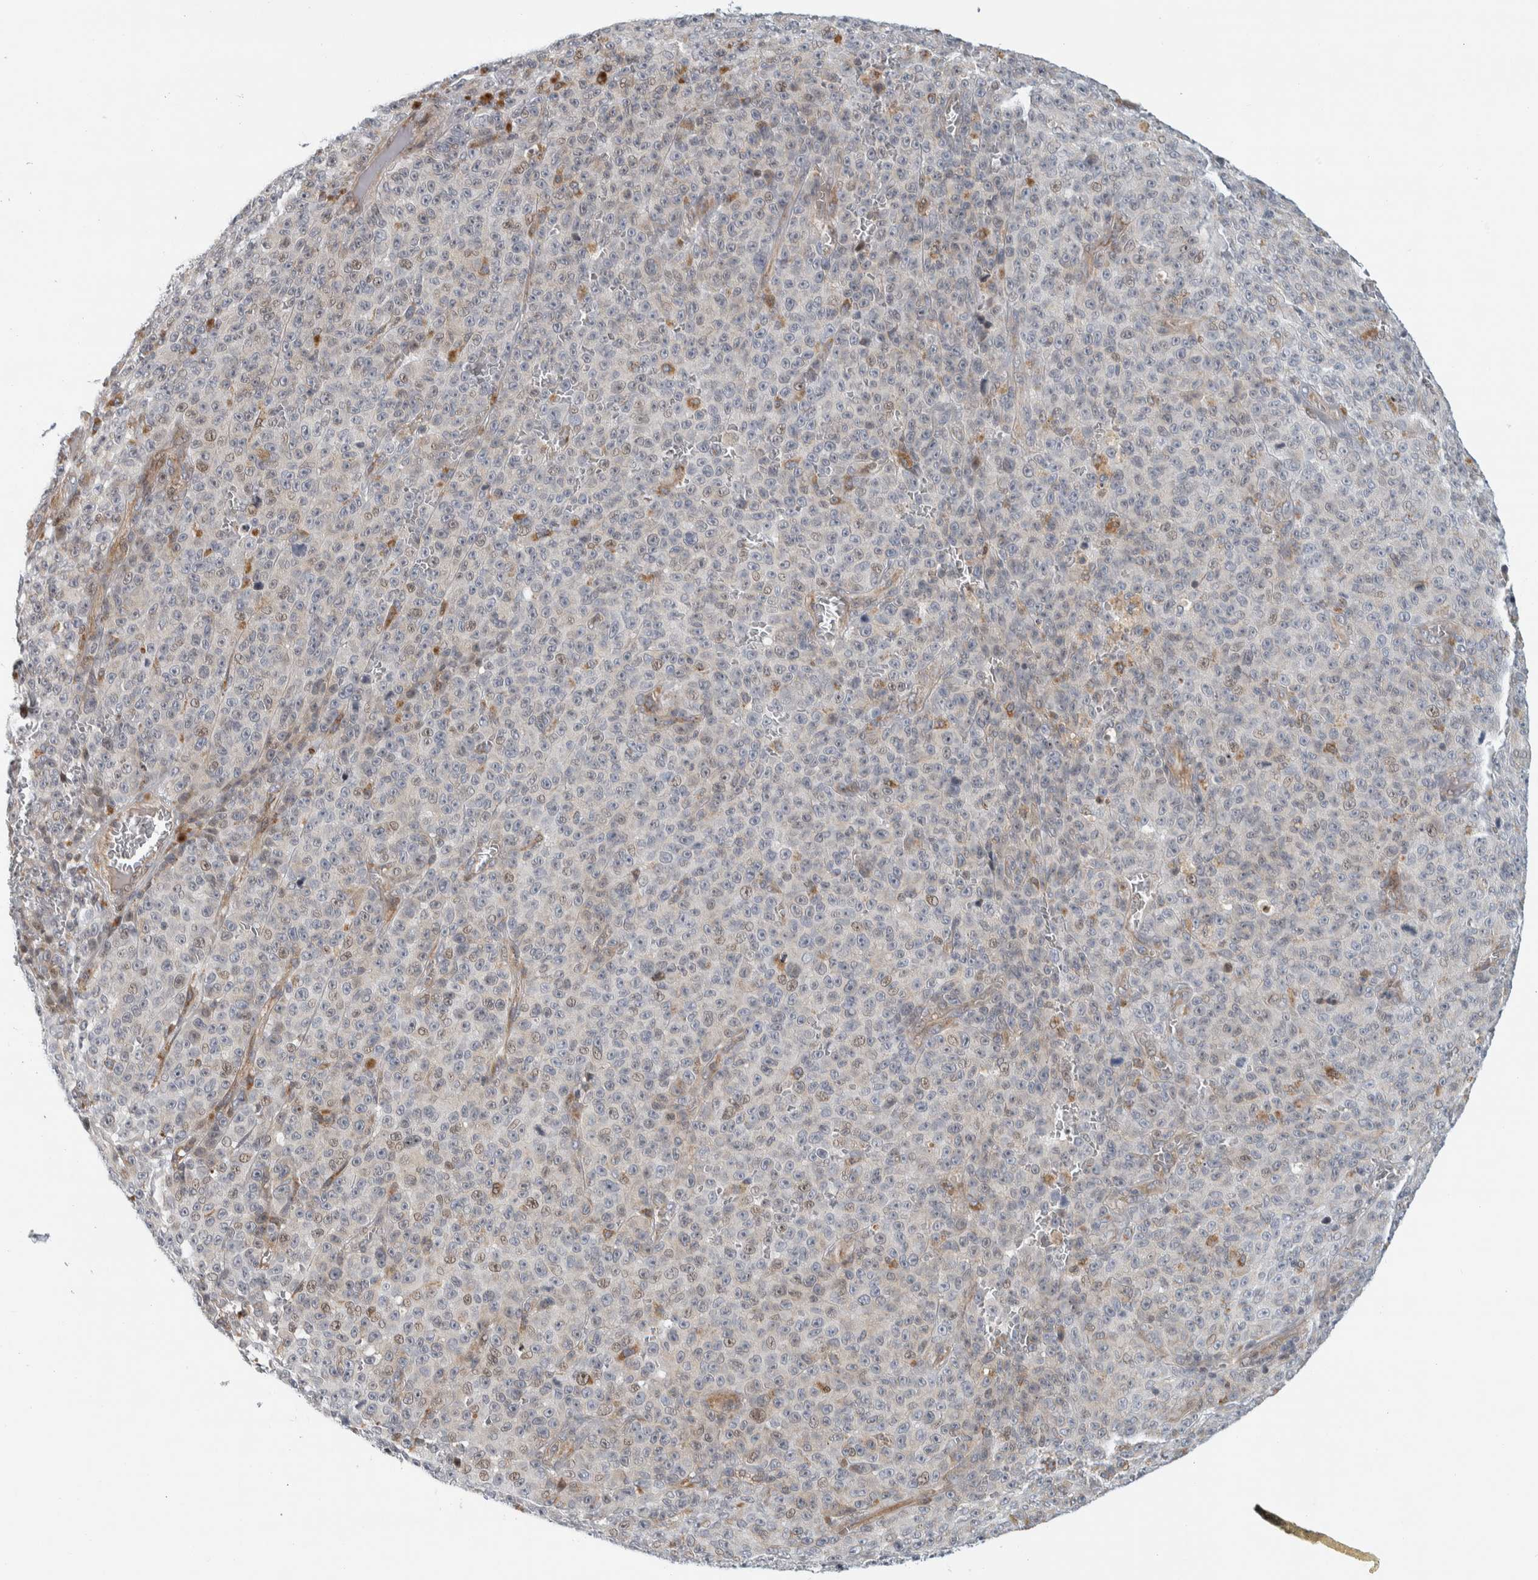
{"staining": {"intensity": "weak", "quantity": "<25%", "location": "nuclear"}, "tissue": "melanoma", "cell_type": "Tumor cells", "image_type": "cancer", "snomed": [{"axis": "morphology", "description": "Malignant melanoma, NOS"}, {"axis": "topography", "description": "Skin"}], "caption": "Malignant melanoma stained for a protein using immunohistochemistry (IHC) shows no staining tumor cells.", "gene": "AFP", "patient": {"sex": "female", "age": 82}}